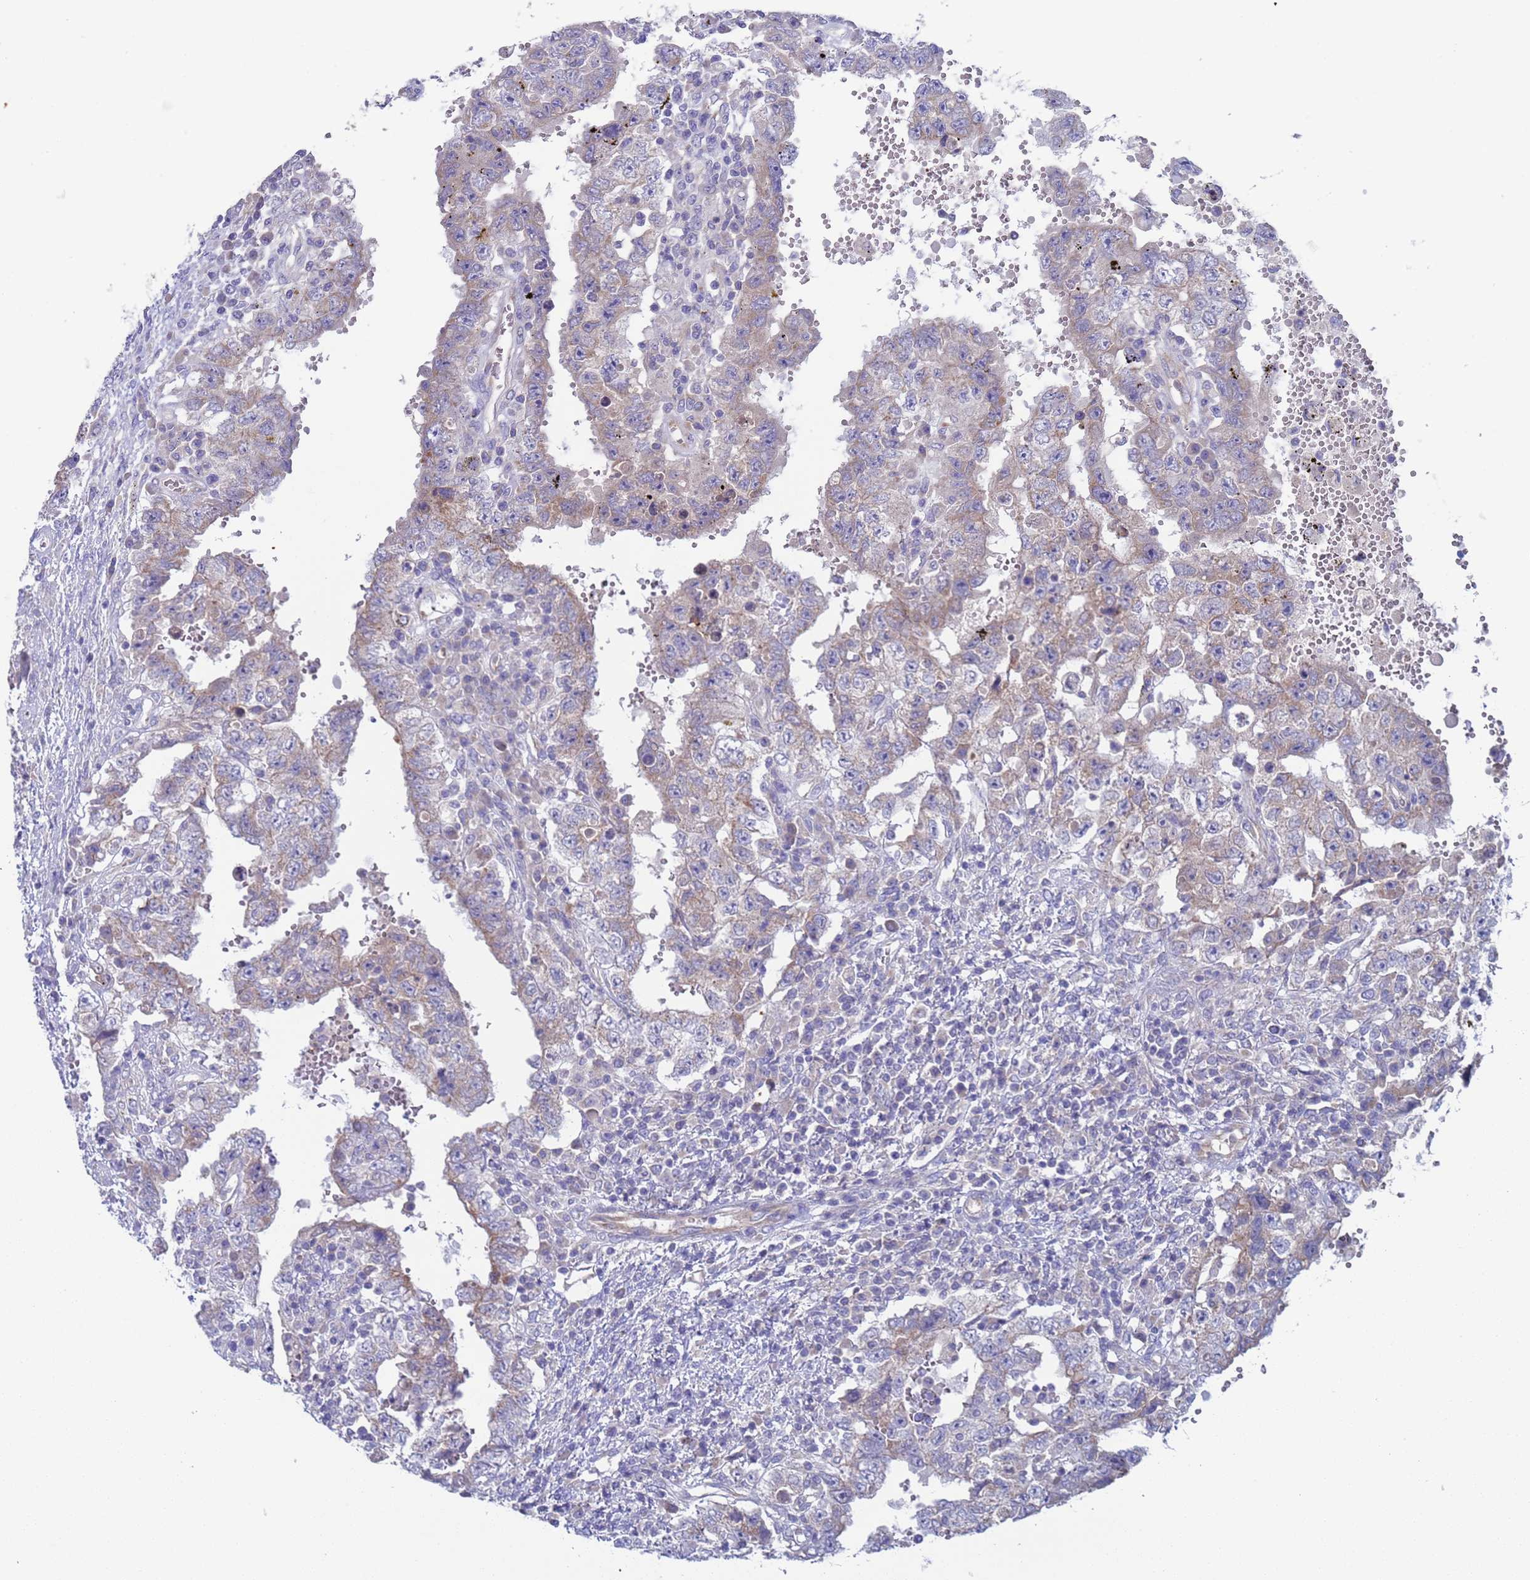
{"staining": {"intensity": "weak", "quantity": "<25%", "location": "cytoplasmic/membranous"}, "tissue": "testis cancer", "cell_type": "Tumor cells", "image_type": "cancer", "snomed": [{"axis": "morphology", "description": "Carcinoma, Embryonal, NOS"}, {"axis": "topography", "description": "Testis"}], "caption": "Immunohistochemistry (IHC) of human testis embryonal carcinoma exhibits no expression in tumor cells.", "gene": "PET117", "patient": {"sex": "male", "age": 26}}